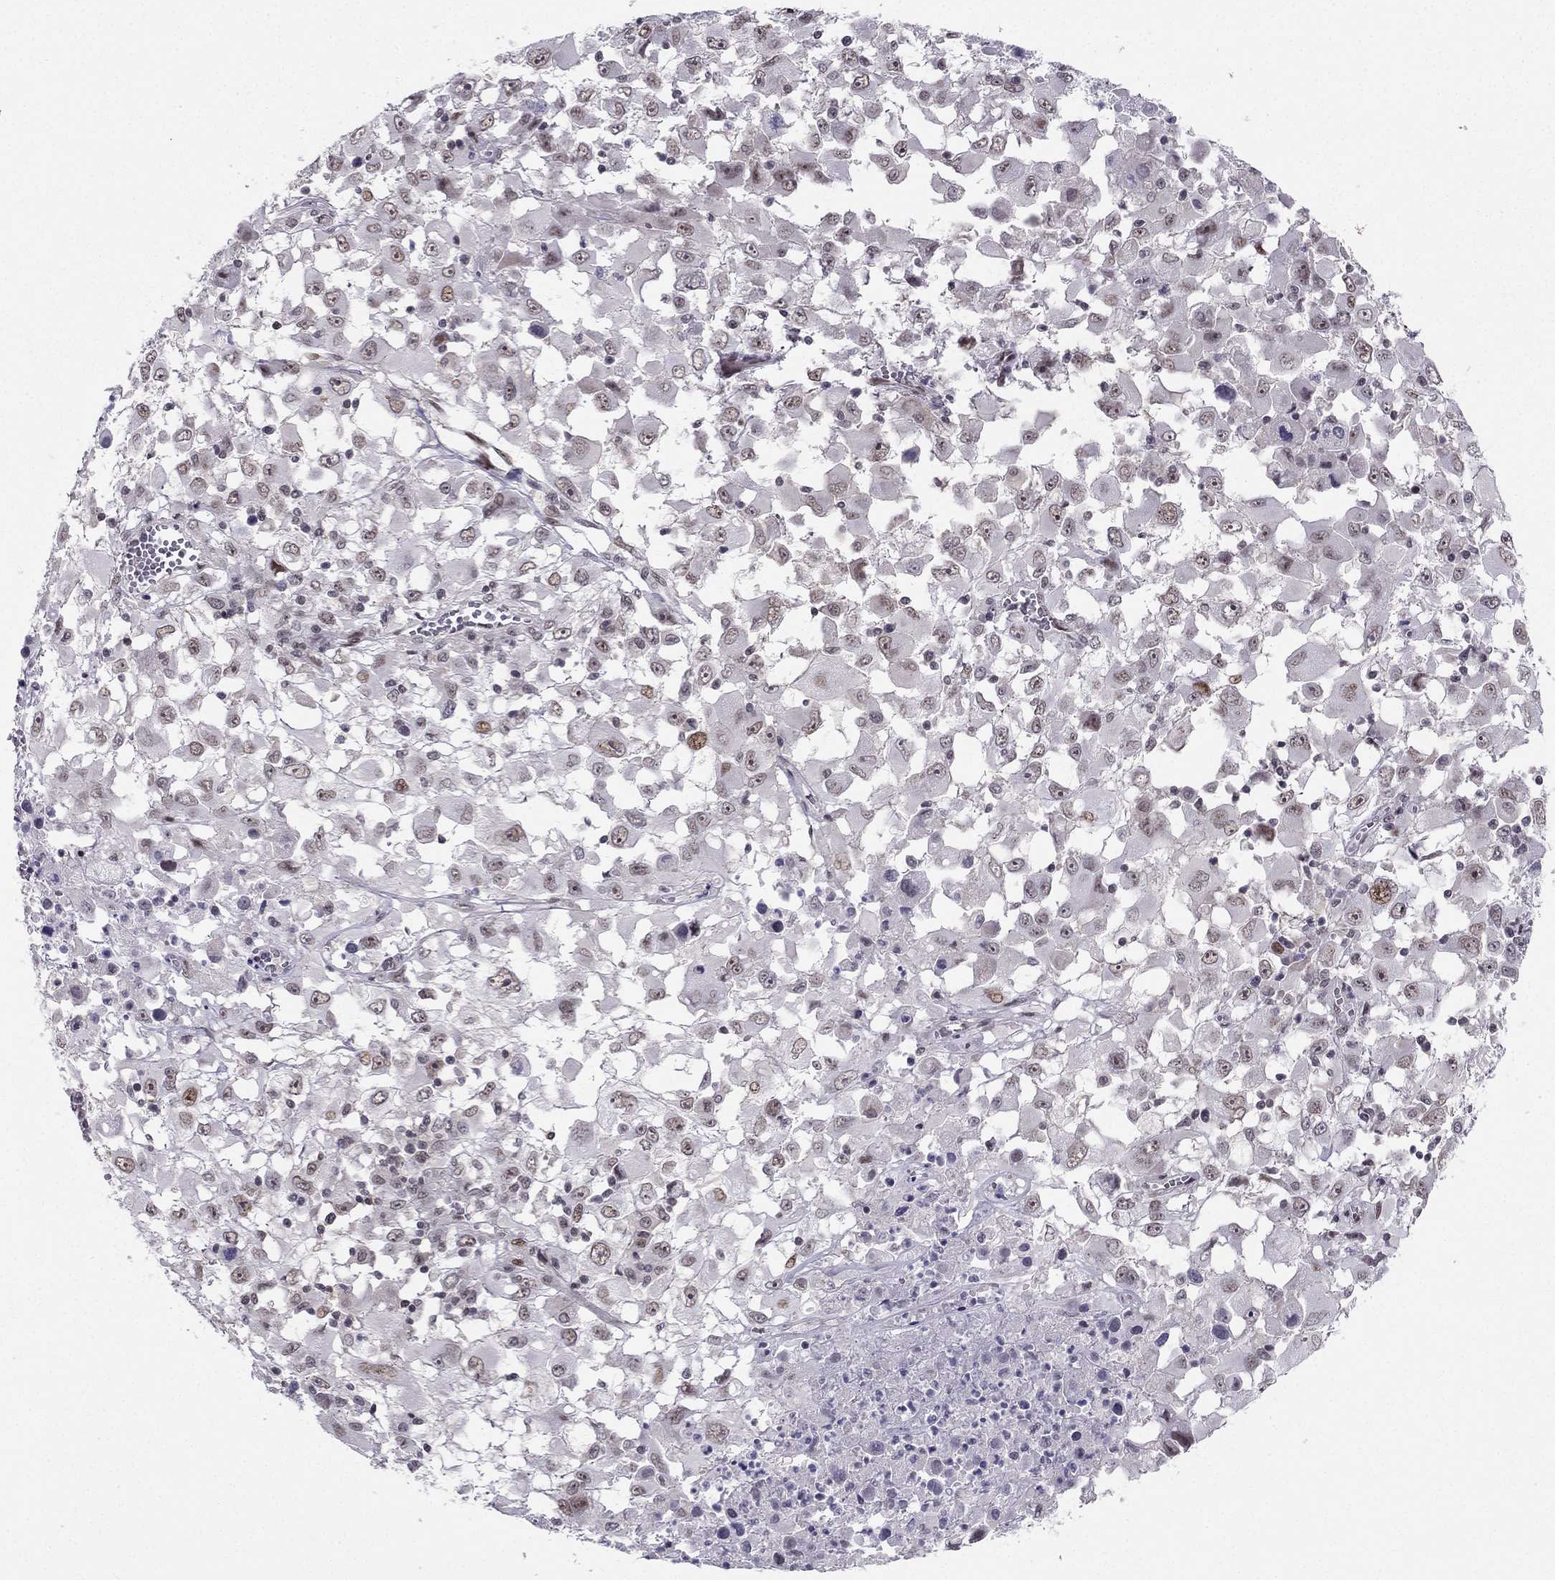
{"staining": {"intensity": "weak", "quantity": "<25%", "location": "nuclear"}, "tissue": "melanoma", "cell_type": "Tumor cells", "image_type": "cancer", "snomed": [{"axis": "morphology", "description": "Malignant melanoma, Metastatic site"}, {"axis": "topography", "description": "Soft tissue"}], "caption": "Melanoma was stained to show a protein in brown. There is no significant staining in tumor cells. Brightfield microscopy of immunohistochemistry stained with DAB (brown) and hematoxylin (blue), captured at high magnification.", "gene": "RPRD2", "patient": {"sex": "male", "age": 50}}